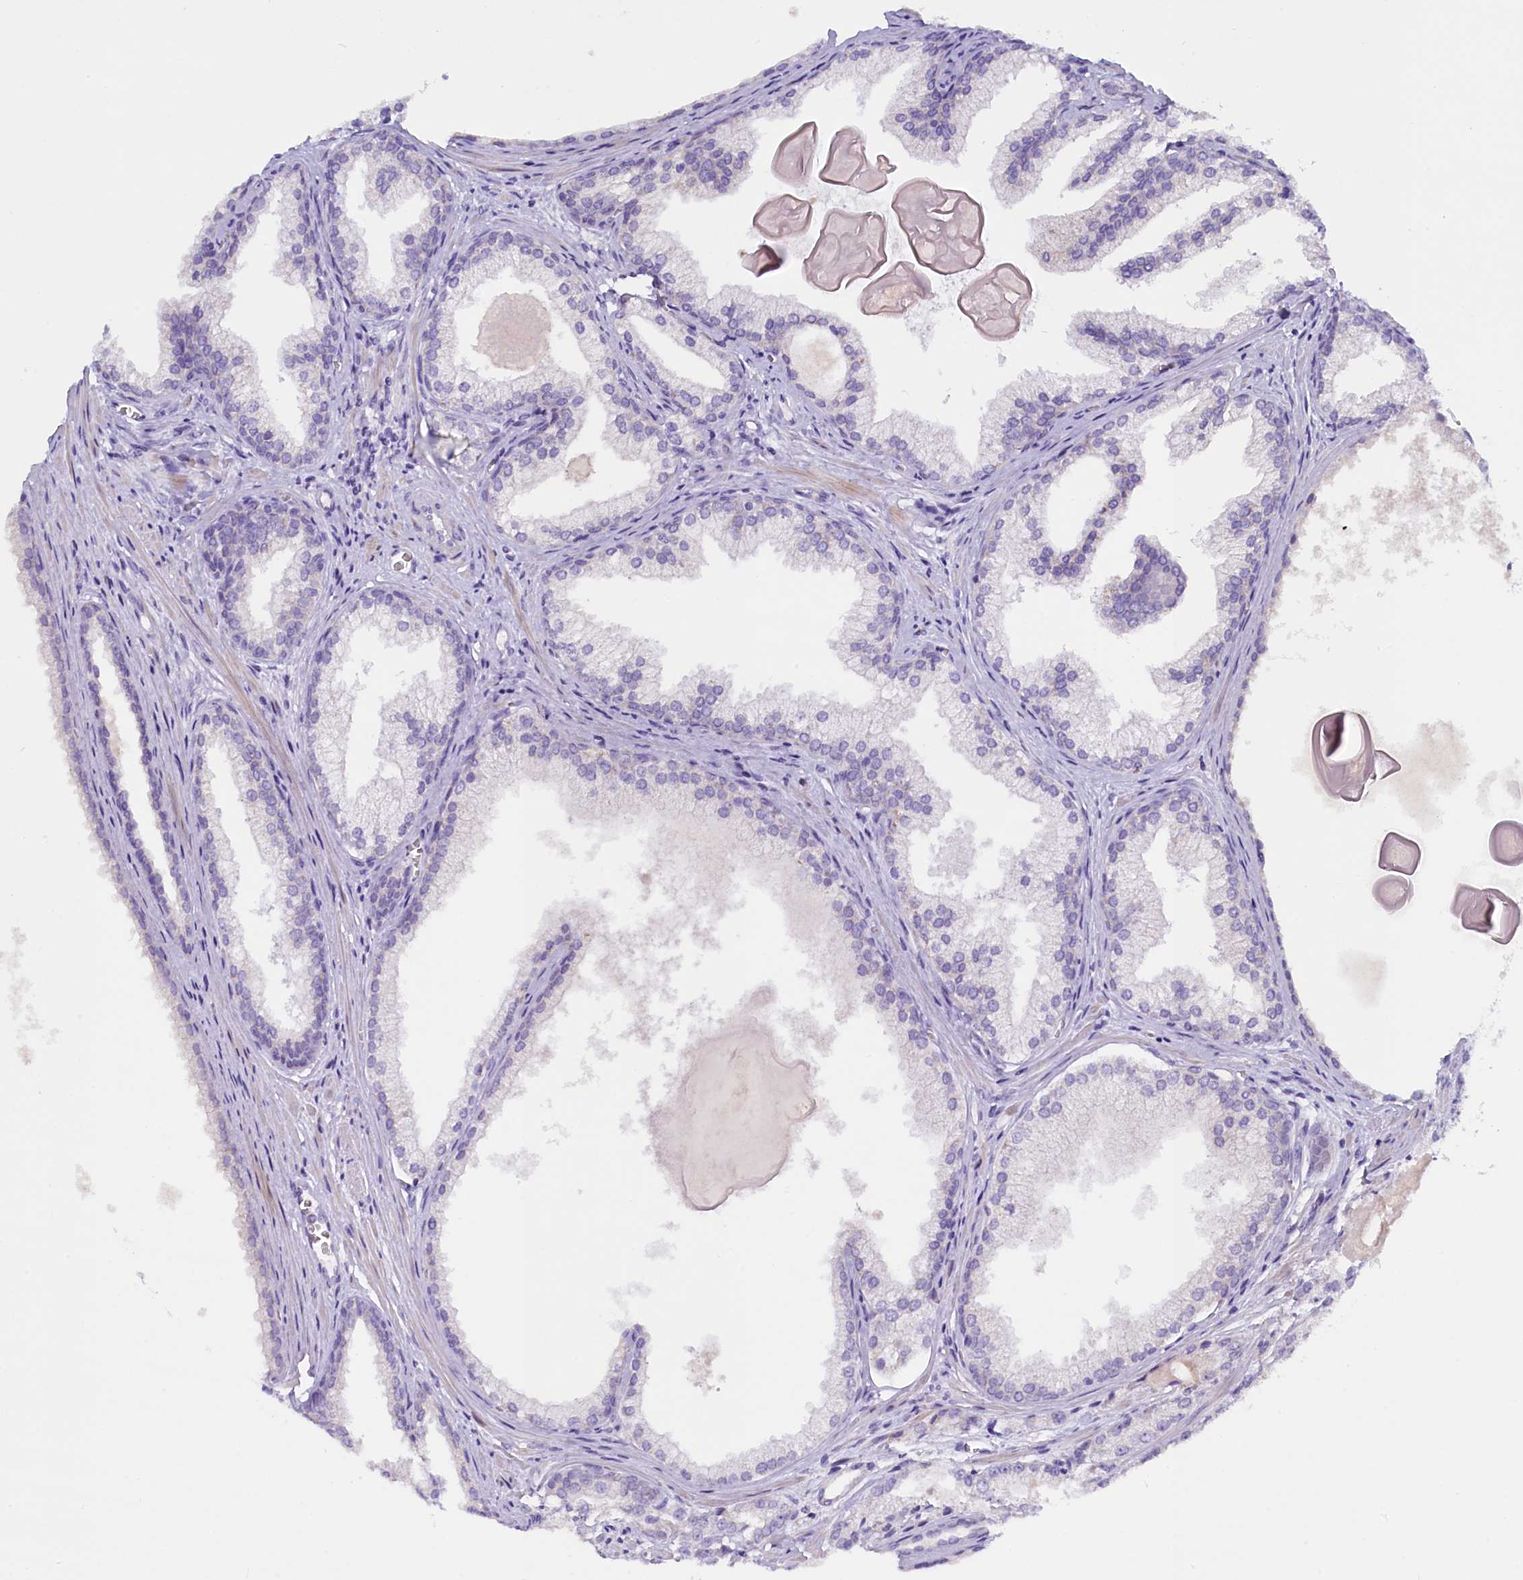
{"staining": {"intensity": "negative", "quantity": "none", "location": "none"}, "tissue": "prostate cancer", "cell_type": "Tumor cells", "image_type": "cancer", "snomed": [{"axis": "morphology", "description": "Adenocarcinoma, Low grade"}, {"axis": "topography", "description": "Prostate"}], "caption": "Immunohistochemical staining of prostate low-grade adenocarcinoma reveals no significant positivity in tumor cells.", "gene": "RTTN", "patient": {"sex": "male", "age": 54}}